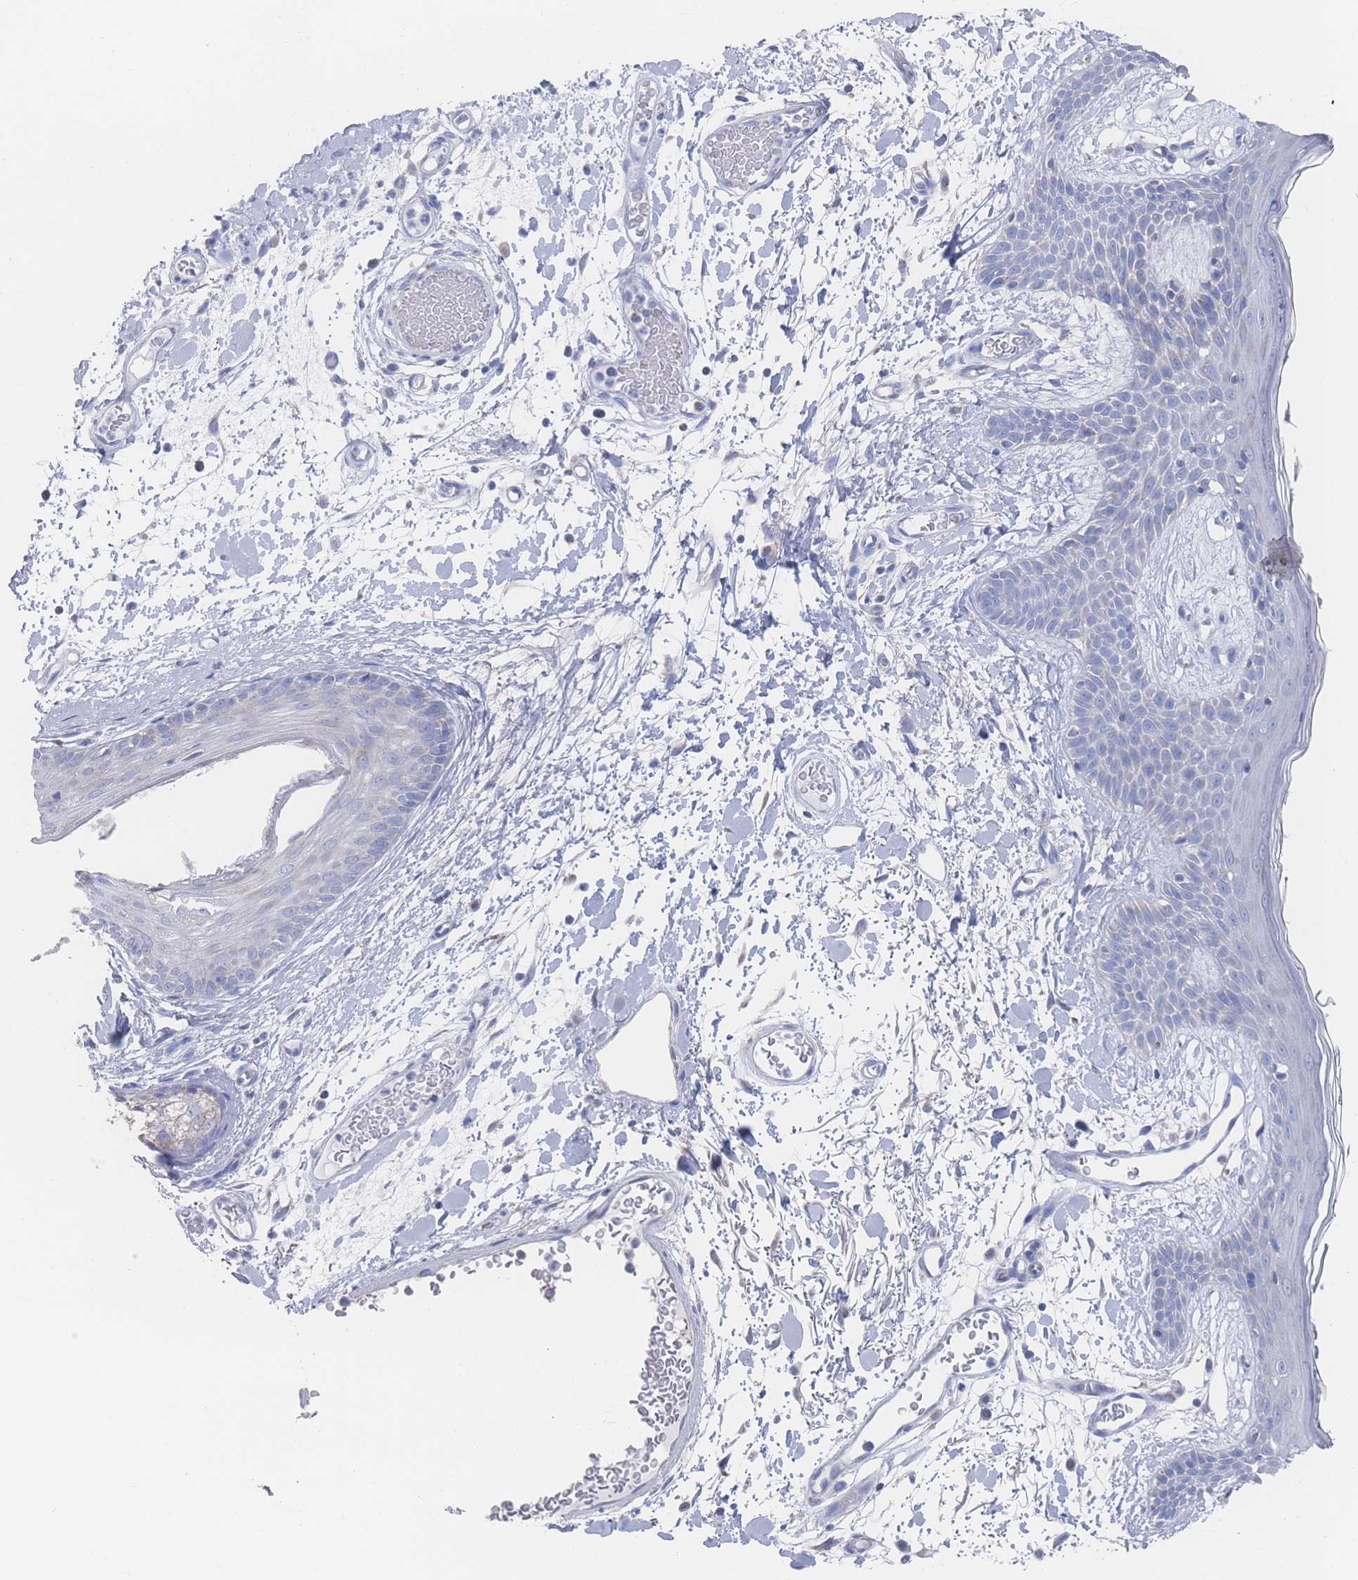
{"staining": {"intensity": "negative", "quantity": "none", "location": "none"}, "tissue": "skin", "cell_type": "Fibroblasts", "image_type": "normal", "snomed": [{"axis": "morphology", "description": "Normal tissue, NOS"}, {"axis": "topography", "description": "Skin"}], "caption": "An IHC image of unremarkable skin is shown. There is no staining in fibroblasts of skin. (Immunohistochemistry, brightfield microscopy, high magnification).", "gene": "SNPH", "patient": {"sex": "male", "age": 79}}